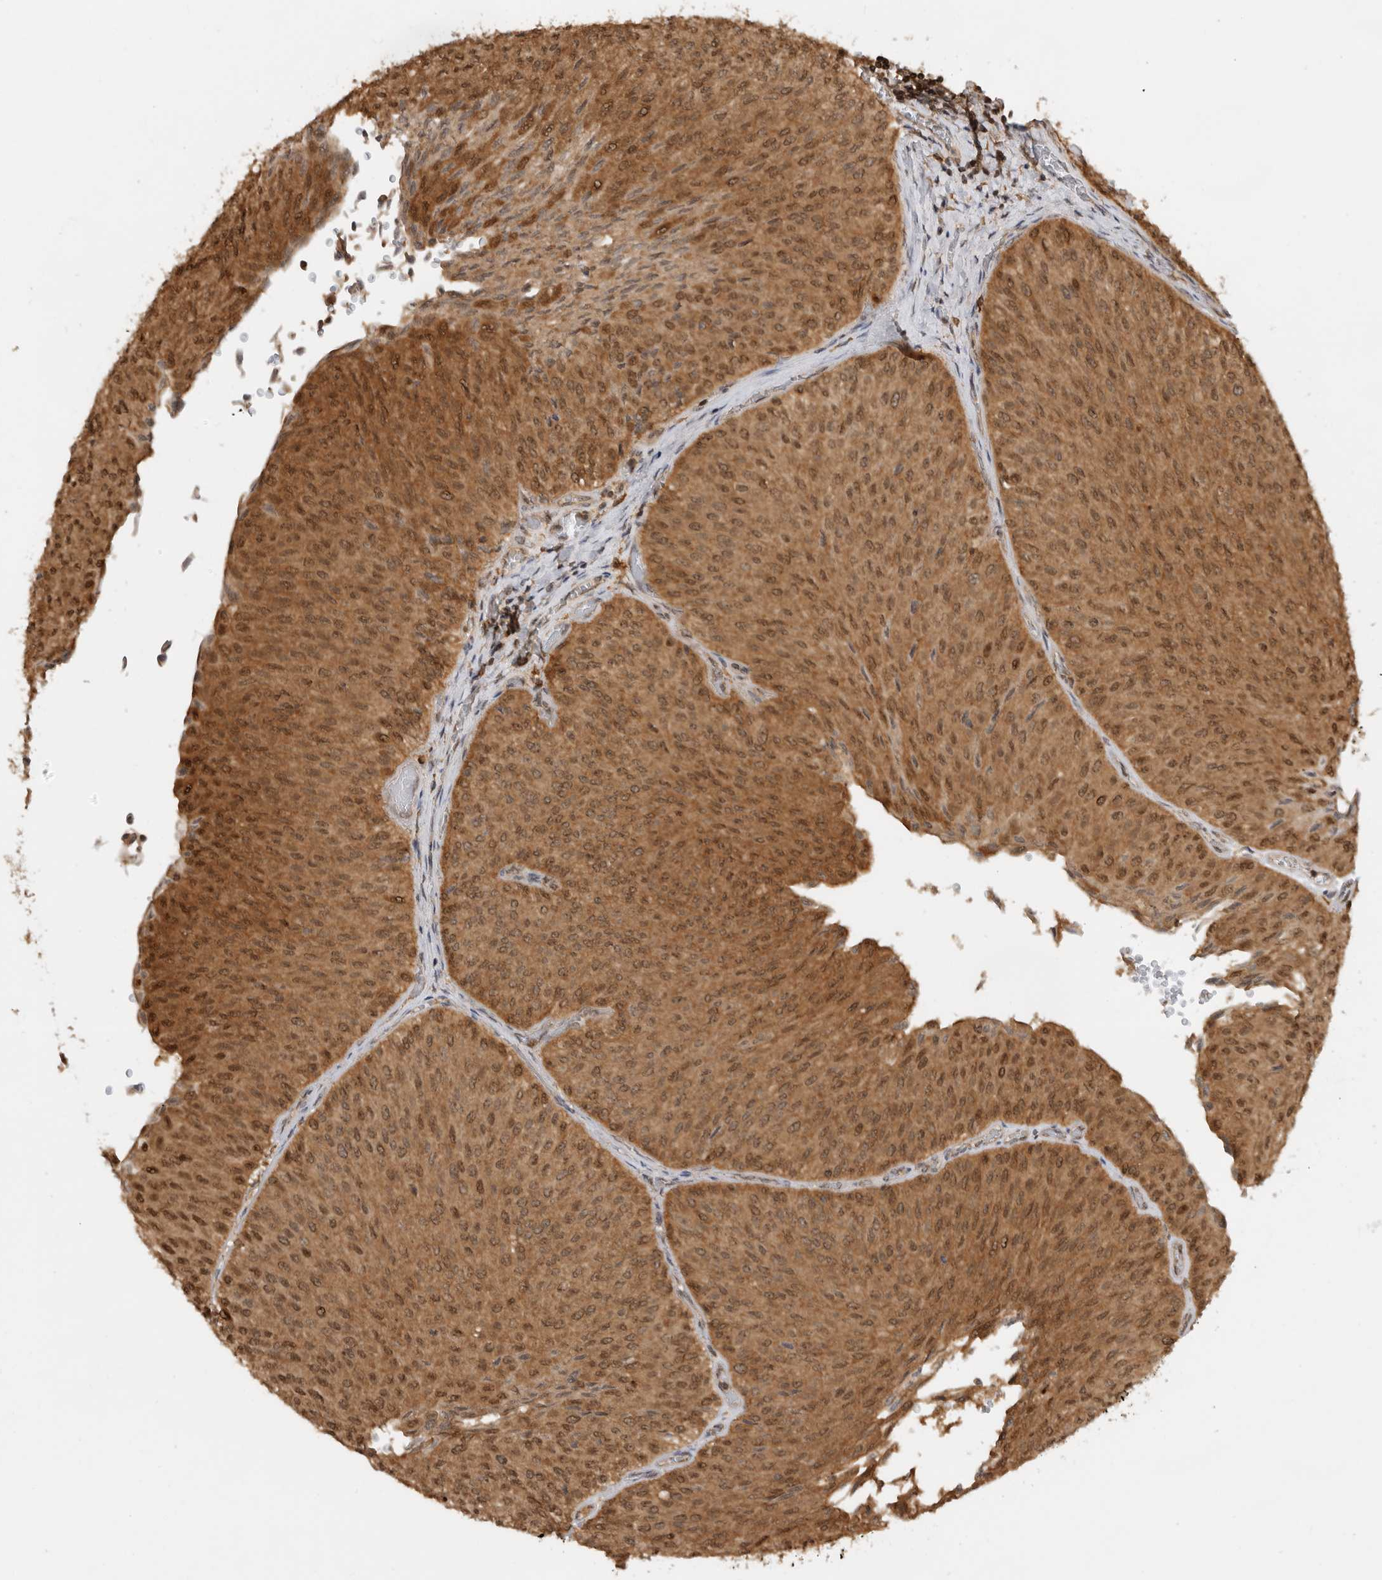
{"staining": {"intensity": "moderate", "quantity": ">75%", "location": "cytoplasmic/membranous,nuclear"}, "tissue": "urothelial cancer", "cell_type": "Tumor cells", "image_type": "cancer", "snomed": [{"axis": "morphology", "description": "Urothelial carcinoma, Low grade"}, {"axis": "topography", "description": "Urinary bladder"}], "caption": "Immunohistochemistry of low-grade urothelial carcinoma displays medium levels of moderate cytoplasmic/membranous and nuclear expression in about >75% of tumor cells. Nuclei are stained in blue.", "gene": "ADPRS", "patient": {"sex": "male", "age": 78}}